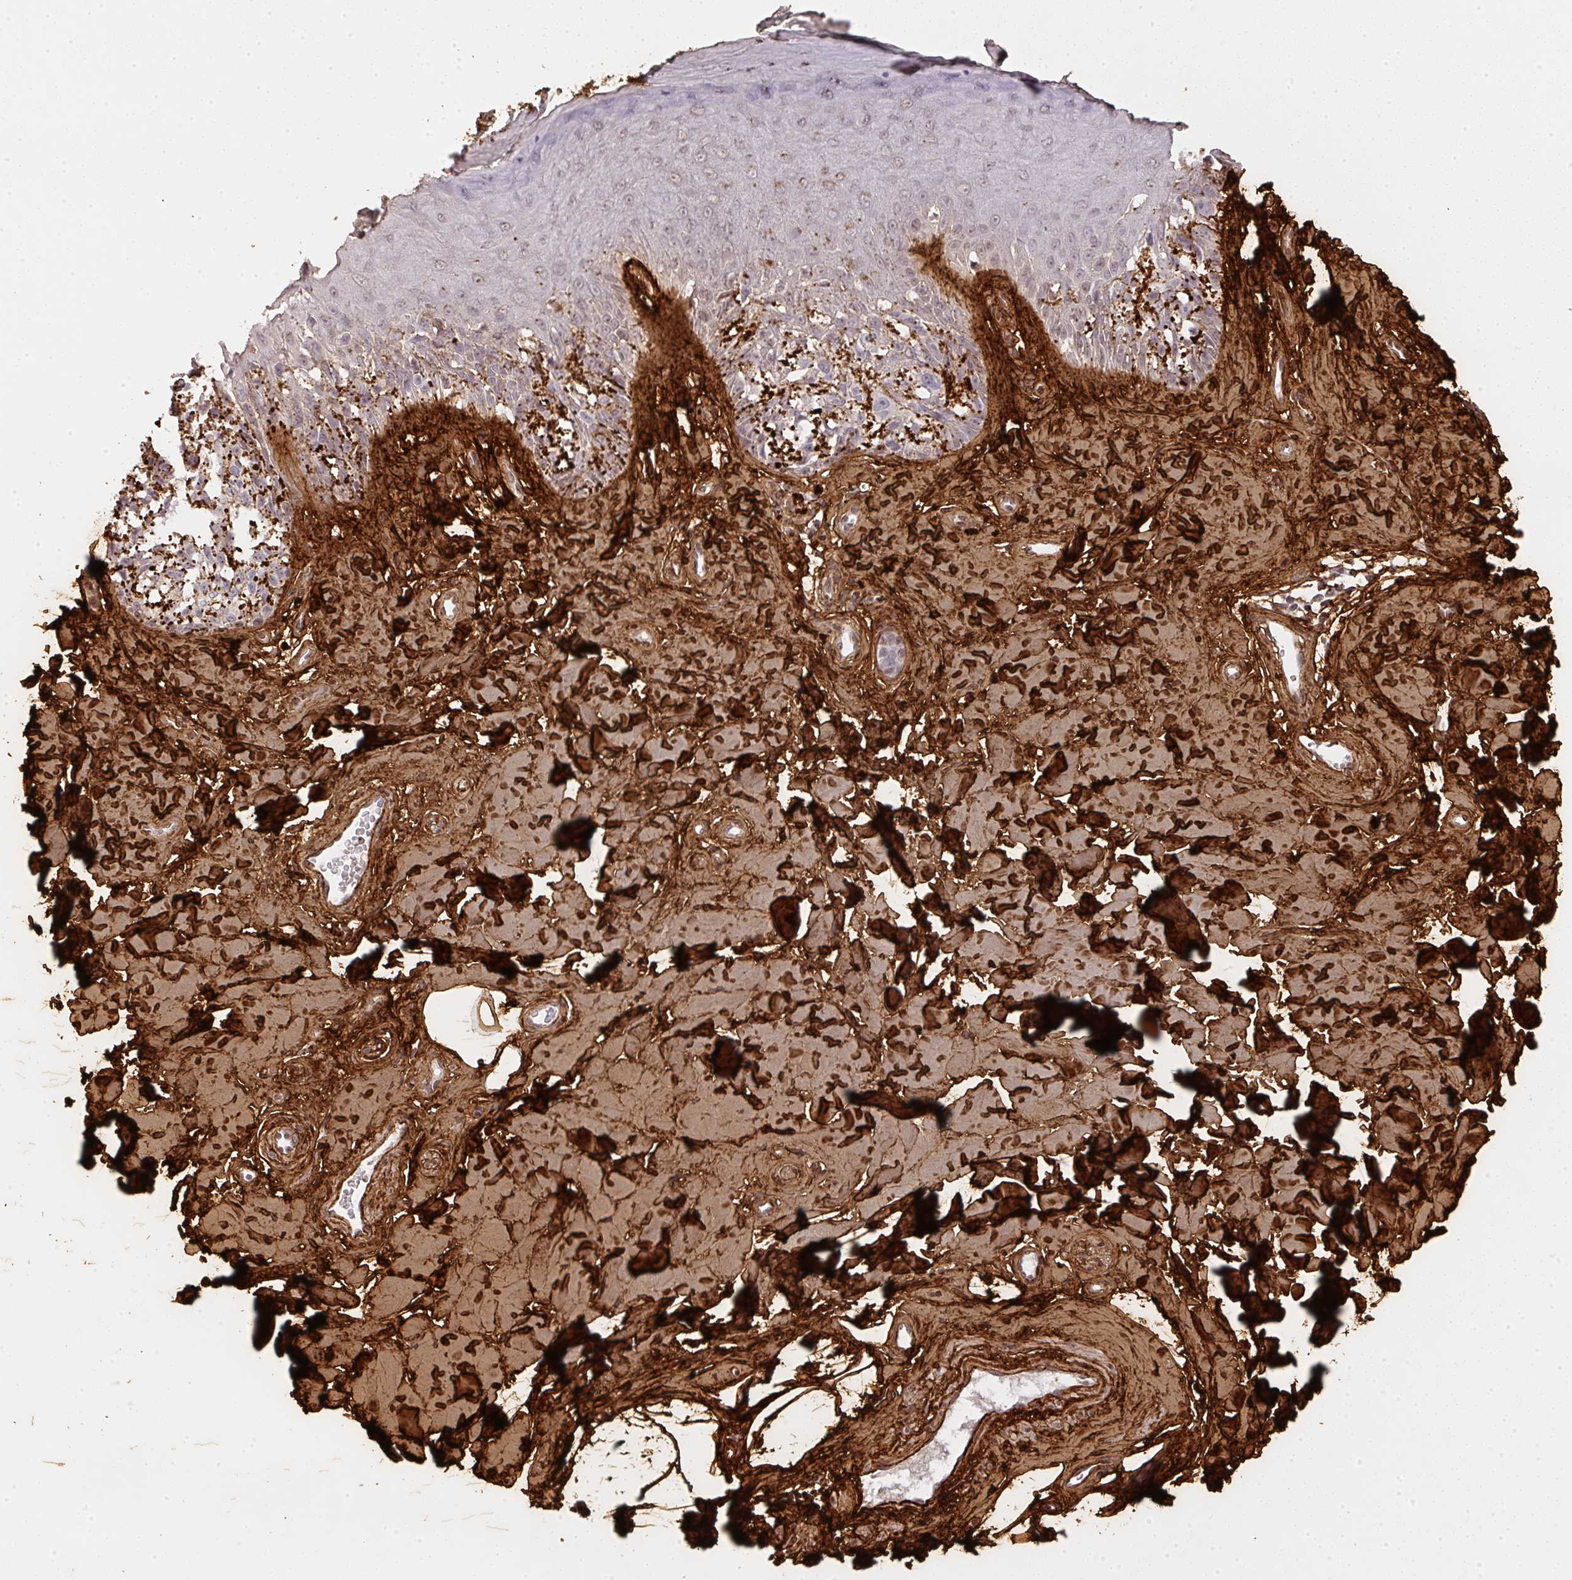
{"staining": {"intensity": "negative", "quantity": "none", "location": "none"}, "tissue": "melanoma", "cell_type": "Tumor cells", "image_type": "cancer", "snomed": [{"axis": "morphology", "description": "Malignant melanoma, NOS"}, {"axis": "topography", "description": "Skin"}], "caption": "Tumor cells show no significant protein expression in melanoma.", "gene": "COL3A1", "patient": {"sex": "female", "age": 65}}